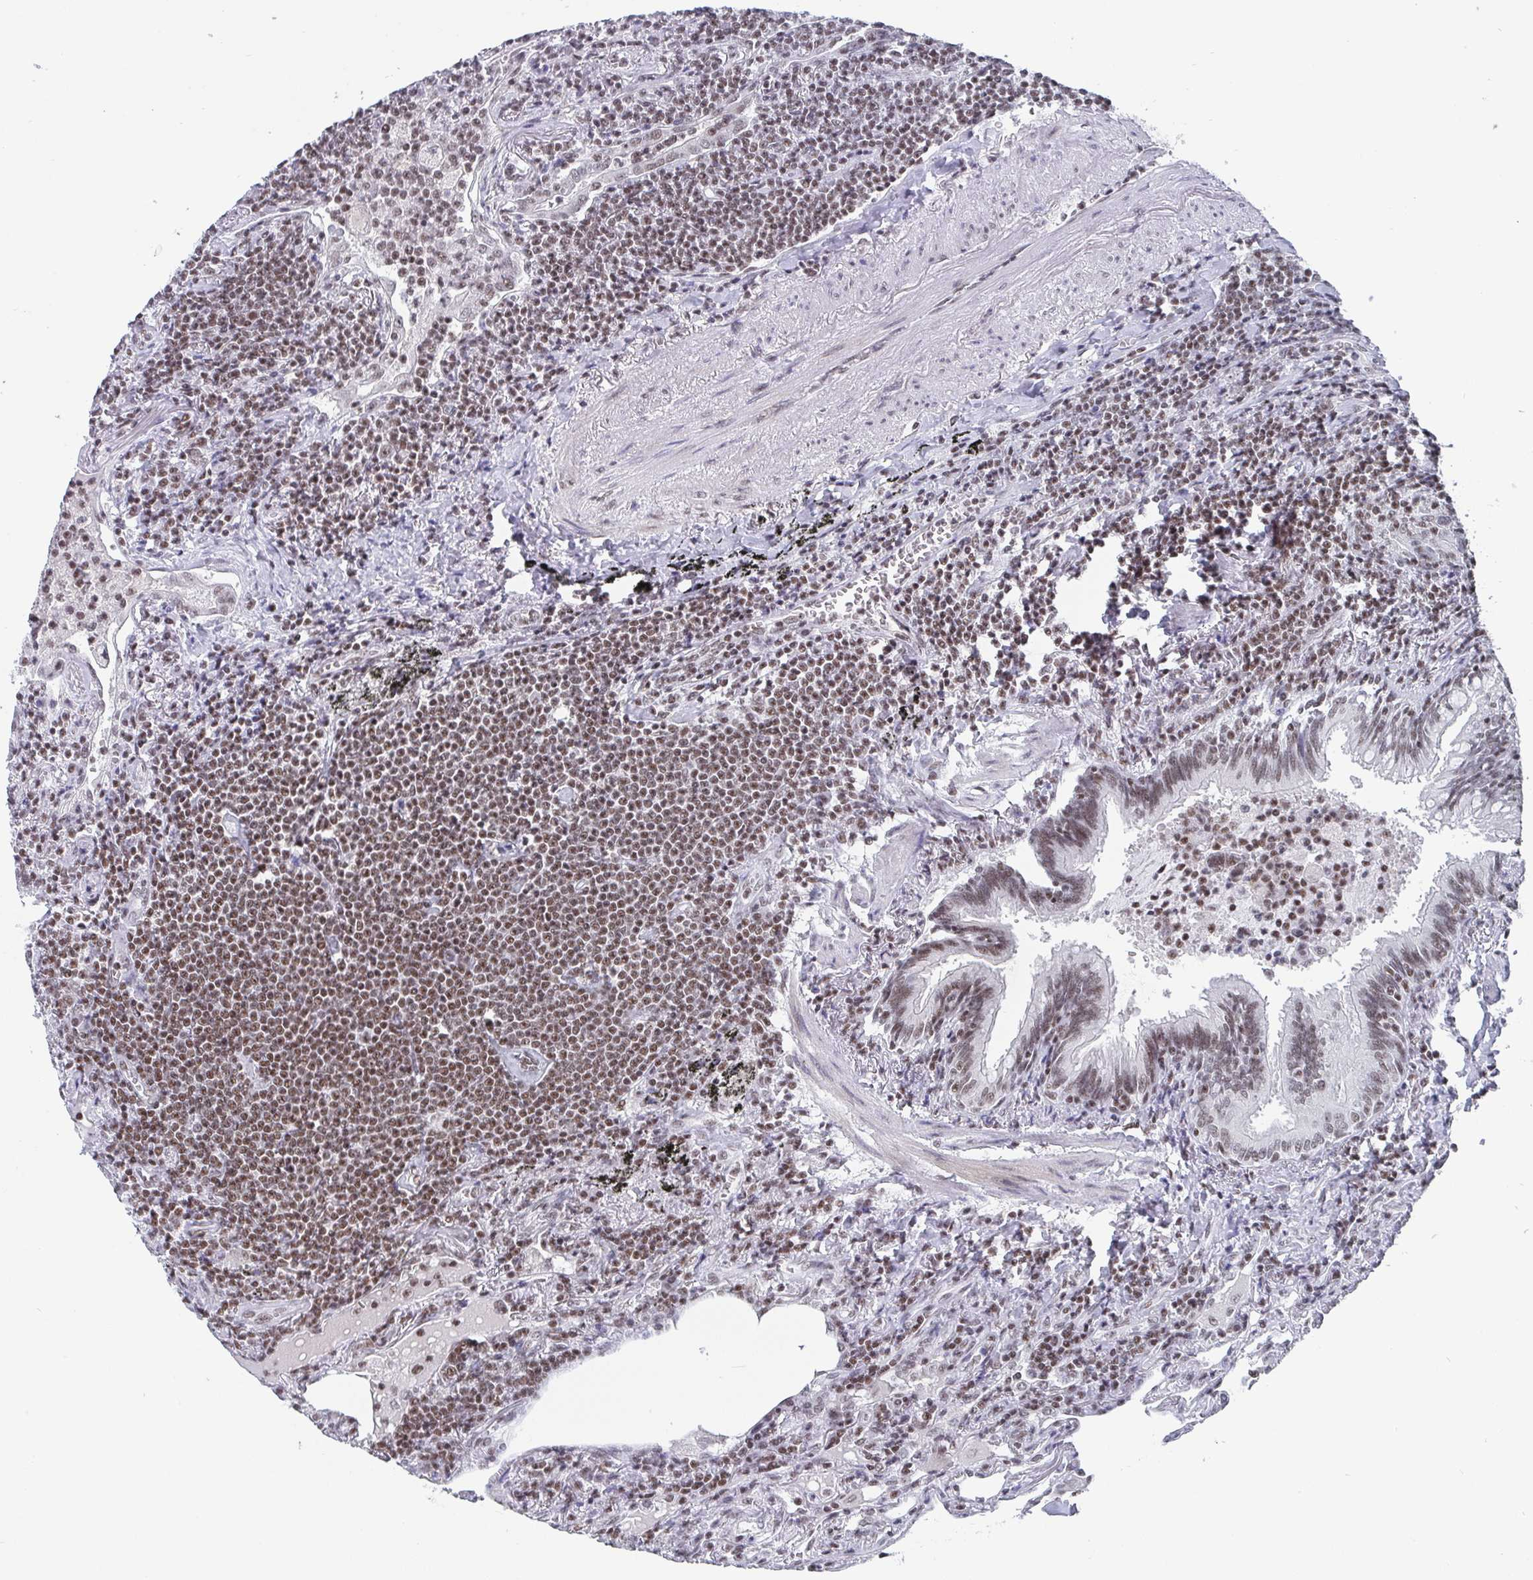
{"staining": {"intensity": "moderate", "quantity": ">75%", "location": "nuclear"}, "tissue": "lymphoma", "cell_type": "Tumor cells", "image_type": "cancer", "snomed": [{"axis": "morphology", "description": "Malignant lymphoma, non-Hodgkin's type, Low grade"}, {"axis": "topography", "description": "Lung"}], "caption": "High-power microscopy captured an IHC photomicrograph of malignant lymphoma, non-Hodgkin's type (low-grade), revealing moderate nuclear expression in approximately >75% of tumor cells.", "gene": "CTCF", "patient": {"sex": "female", "age": 71}}